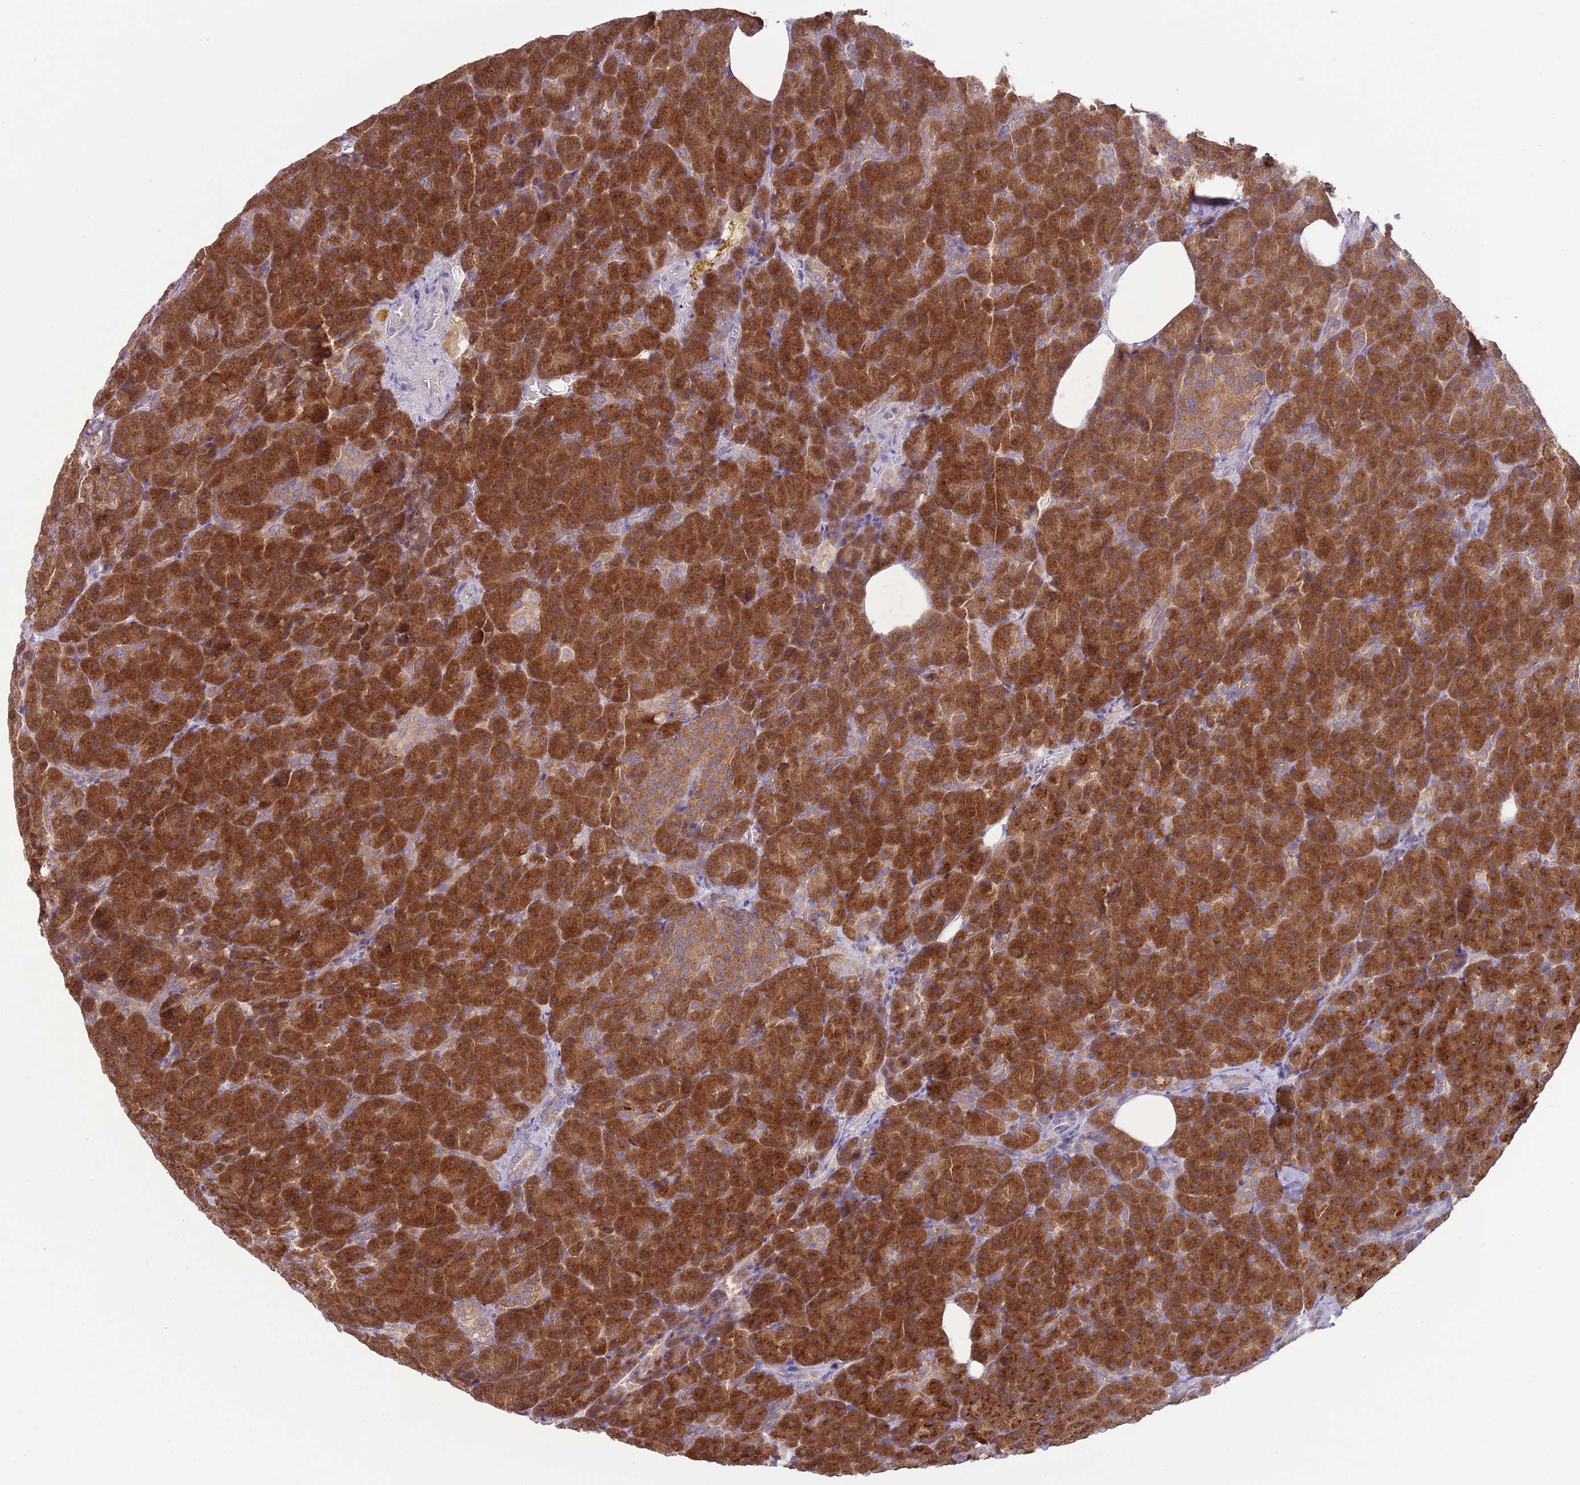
{"staining": {"intensity": "strong", "quantity": ">75%", "location": "cytoplasmic/membranous"}, "tissue": "pancreas", "cell_type": "Exocrine glandular cells", "image_type": "normal", "snomed": [{"axis": "morphology", "description": "Normal tissue, NOS"}, {"axis": "topography", "description": "Pancreas"}], "caption": "A high-resolution photomicrograph shows immunohistochemistry staining of normal pancreas, which demonstrates strong cytoplasmic/membranous staining in about >75% of exocrine glandular cells. The protein is shown in brown color, while the nuclei are stained blue.", "gene": "COPE", "patient": {"sex": "female", "age": 74}}